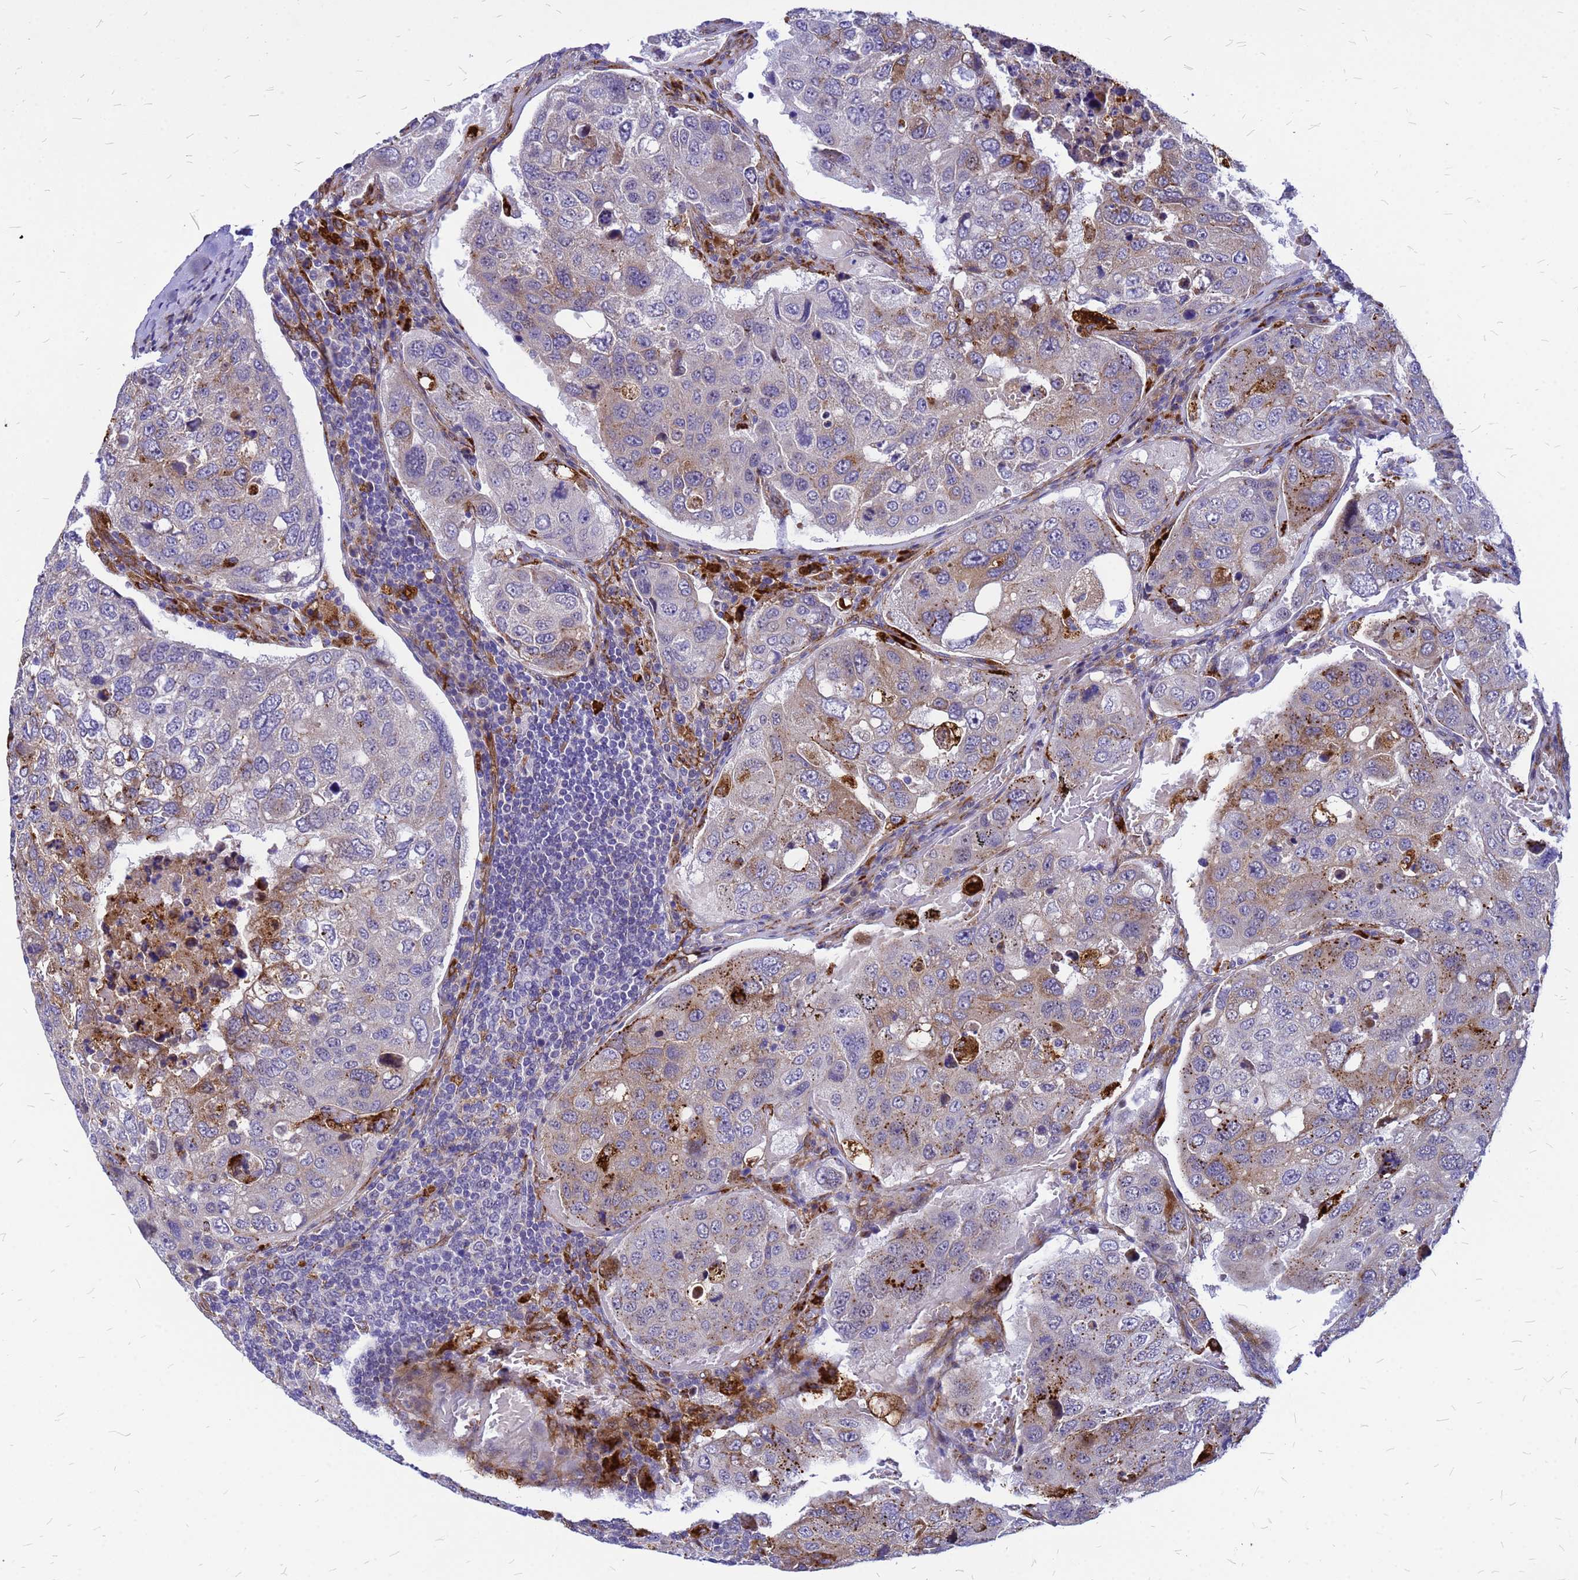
{"staining": {"intensity": "moderate", "quantity": "<25%", "location": "cytoplasmic/membranous"}, "tissue": "urothelial cancer", "cell_type": "Tumor cells", "image_type": "cancer", "snomed": [{"axis": "morphology", "description": "Urothelial carcinoma, High grade"}, {"axis": "topography", "description": "Lymph node"}, {"axis": "topography", "description": "Urinary bladder"}], "caption": "A brown stain highlights moderate cytoplasmic/membranous expression of a protein in human urothelial carcinoma (high-grade) tumor cells.", "gene": "NOSTRIN", "patient": {"sex": "male", "age": 51}}